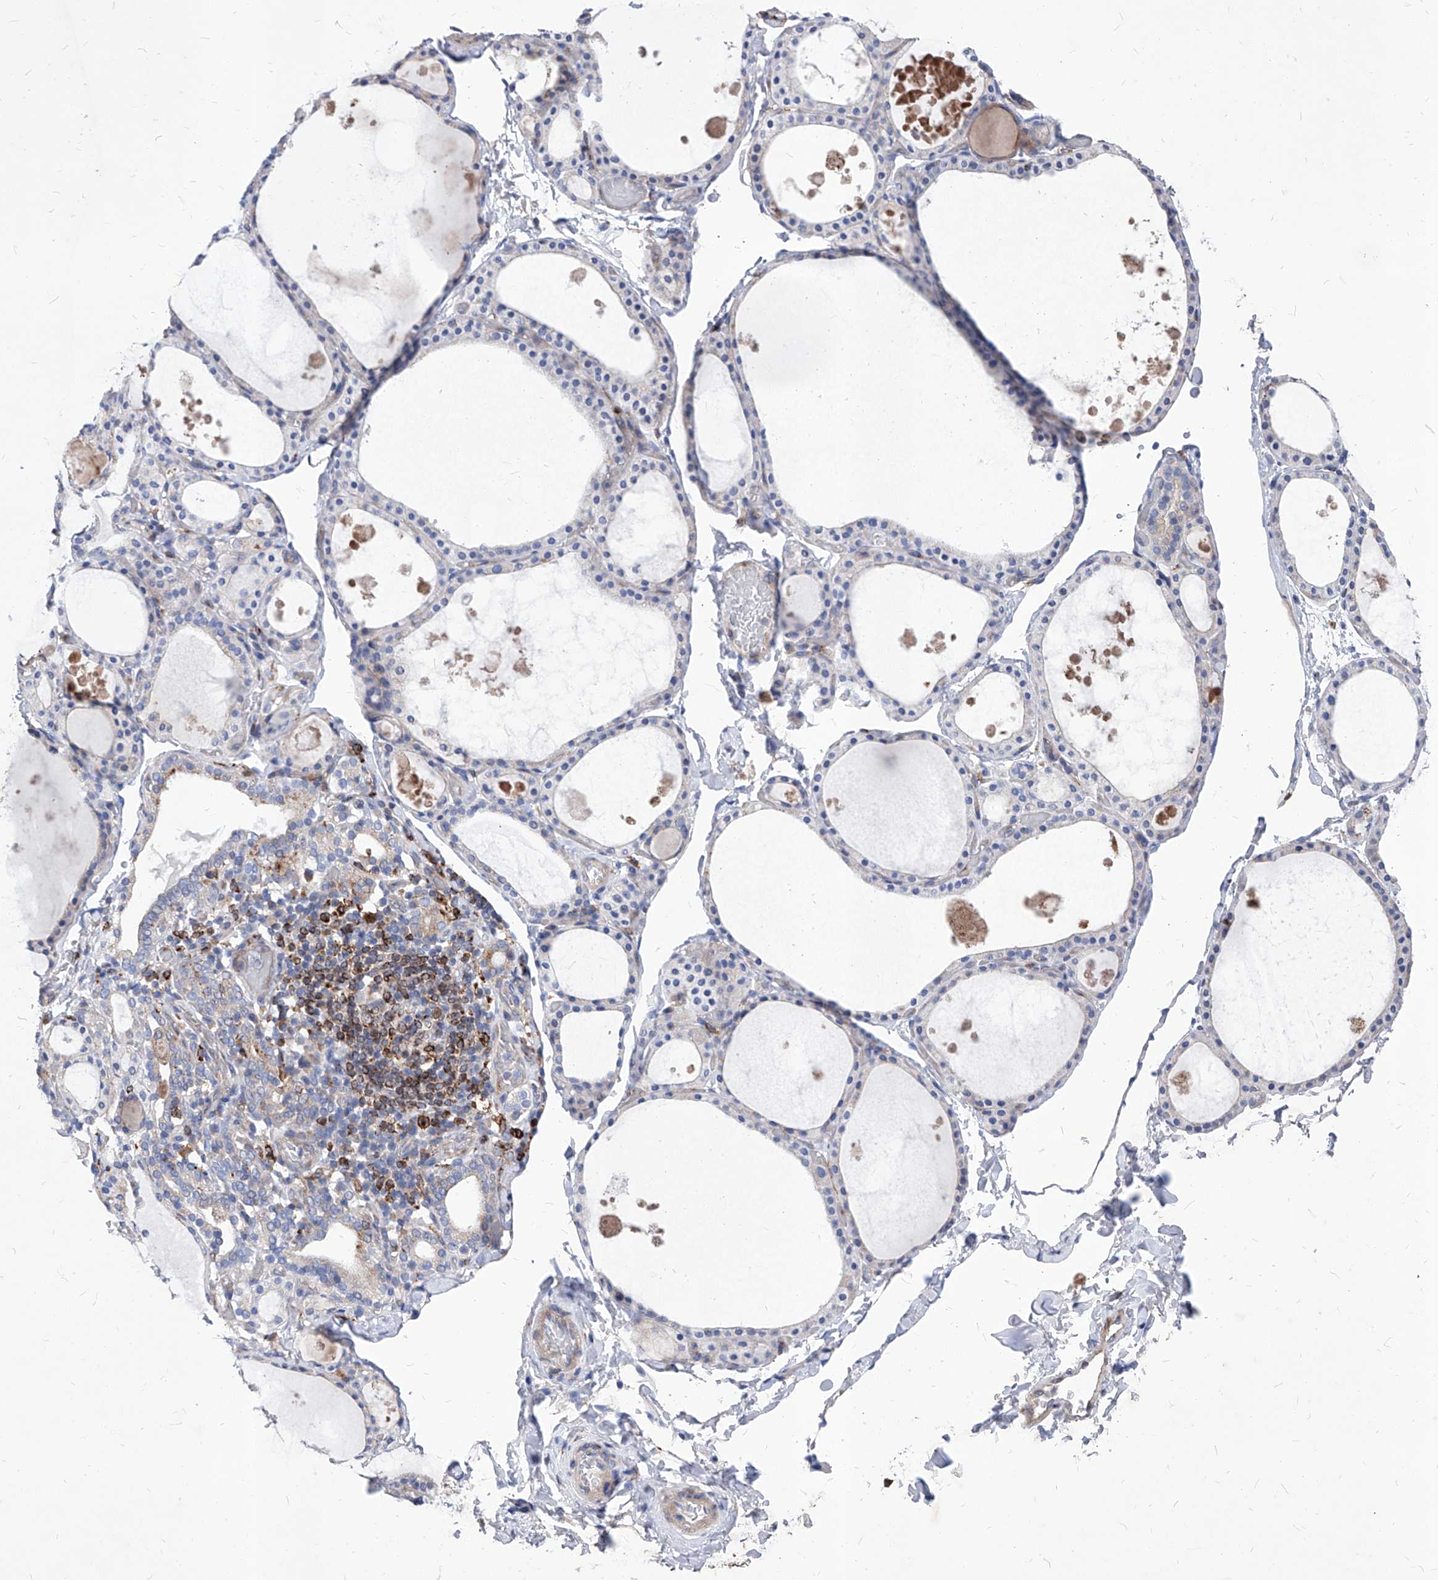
{"staining": {"intensity": "negative", "quantity": "none", "location": "none"}, "tissue": "thyroid gland", "cell_type": "Glandular cells", "image_type": "normal", "snomed": [{"axis": "morphology", "description": "Normal tissue, NOS"}, {"axis": "topography", "description": "Thyroid gland"}], "caption": "Immunohistochemistry image of unremarkable thyroid gland: thyroid gland stained with DAB exhibits no significant protein expression in glandular cells. The staining was performed using DAB to visualize the protein expression in brown, while the nuclei were stained in blue with hematoxylin (Magnification: 20x).", "gene": "UBOX5", "patient": {"sex": "male", "age": 56}}